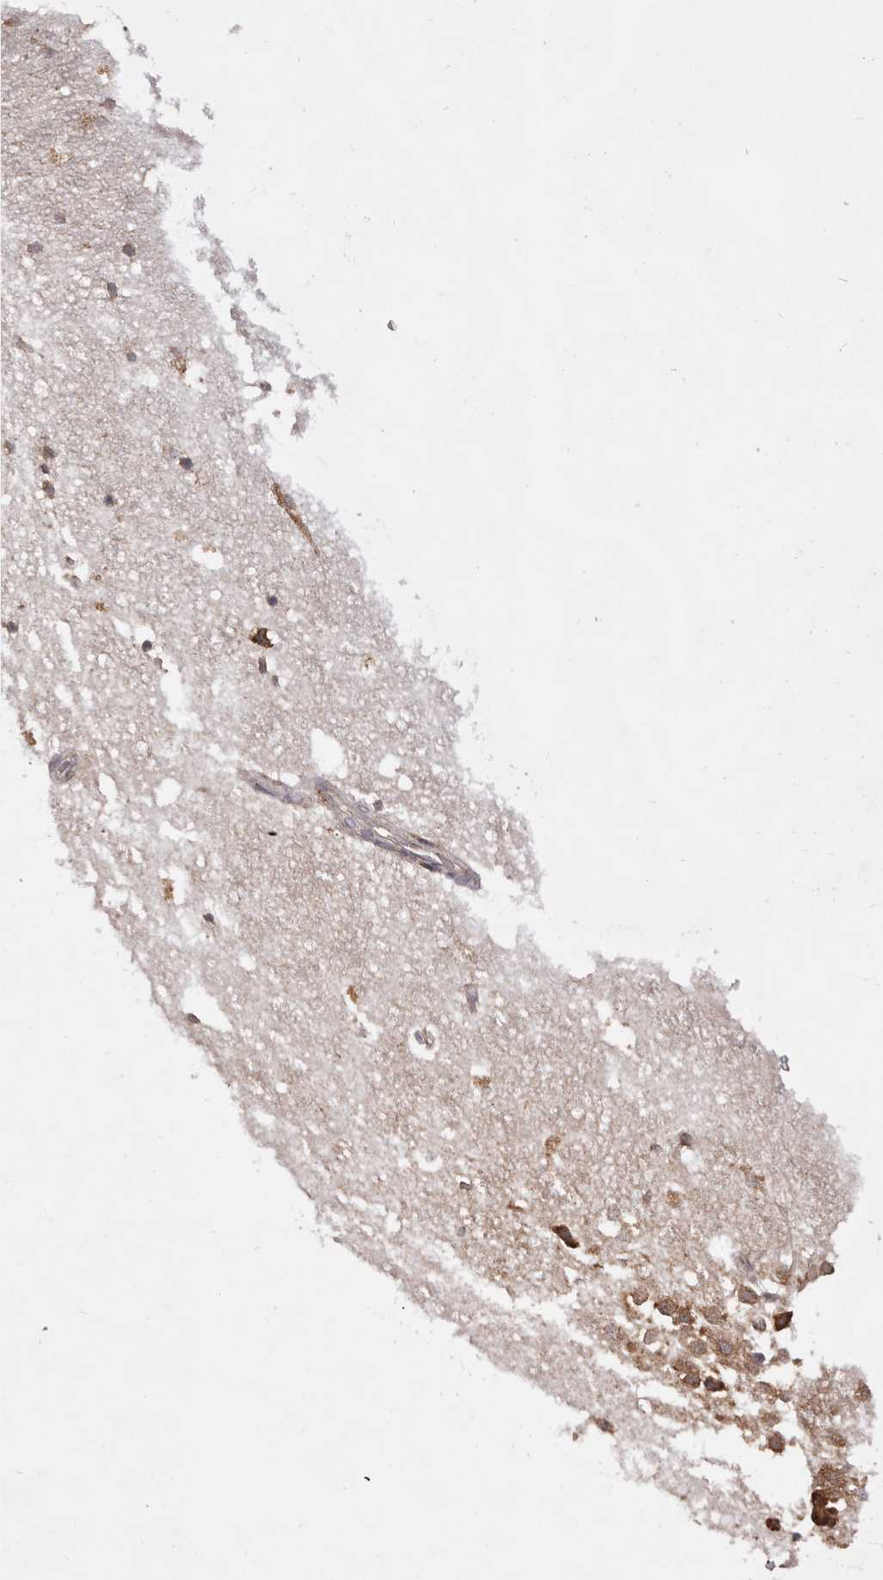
{"staining": {"intensity": "weak", "quantity": "25%-75%", "location": "cytoplasmic/membranous"}, "tissue": "hippocampus", "cell_type": "Glial cells", "image_type": "normal", "snomed": [{"axis": "morphology", "description": "Normal tissue, NOS"}, {"axis": "topography", "description": "Hippocampus"}], "caption": "This image shows IHC staining of normal hippocampus, with low weak cytoplasmic/membranous positivity in about 25%-75% of glial cells.", "gene": "RPS6", "patient": {"sex": "female", "age": 52}}